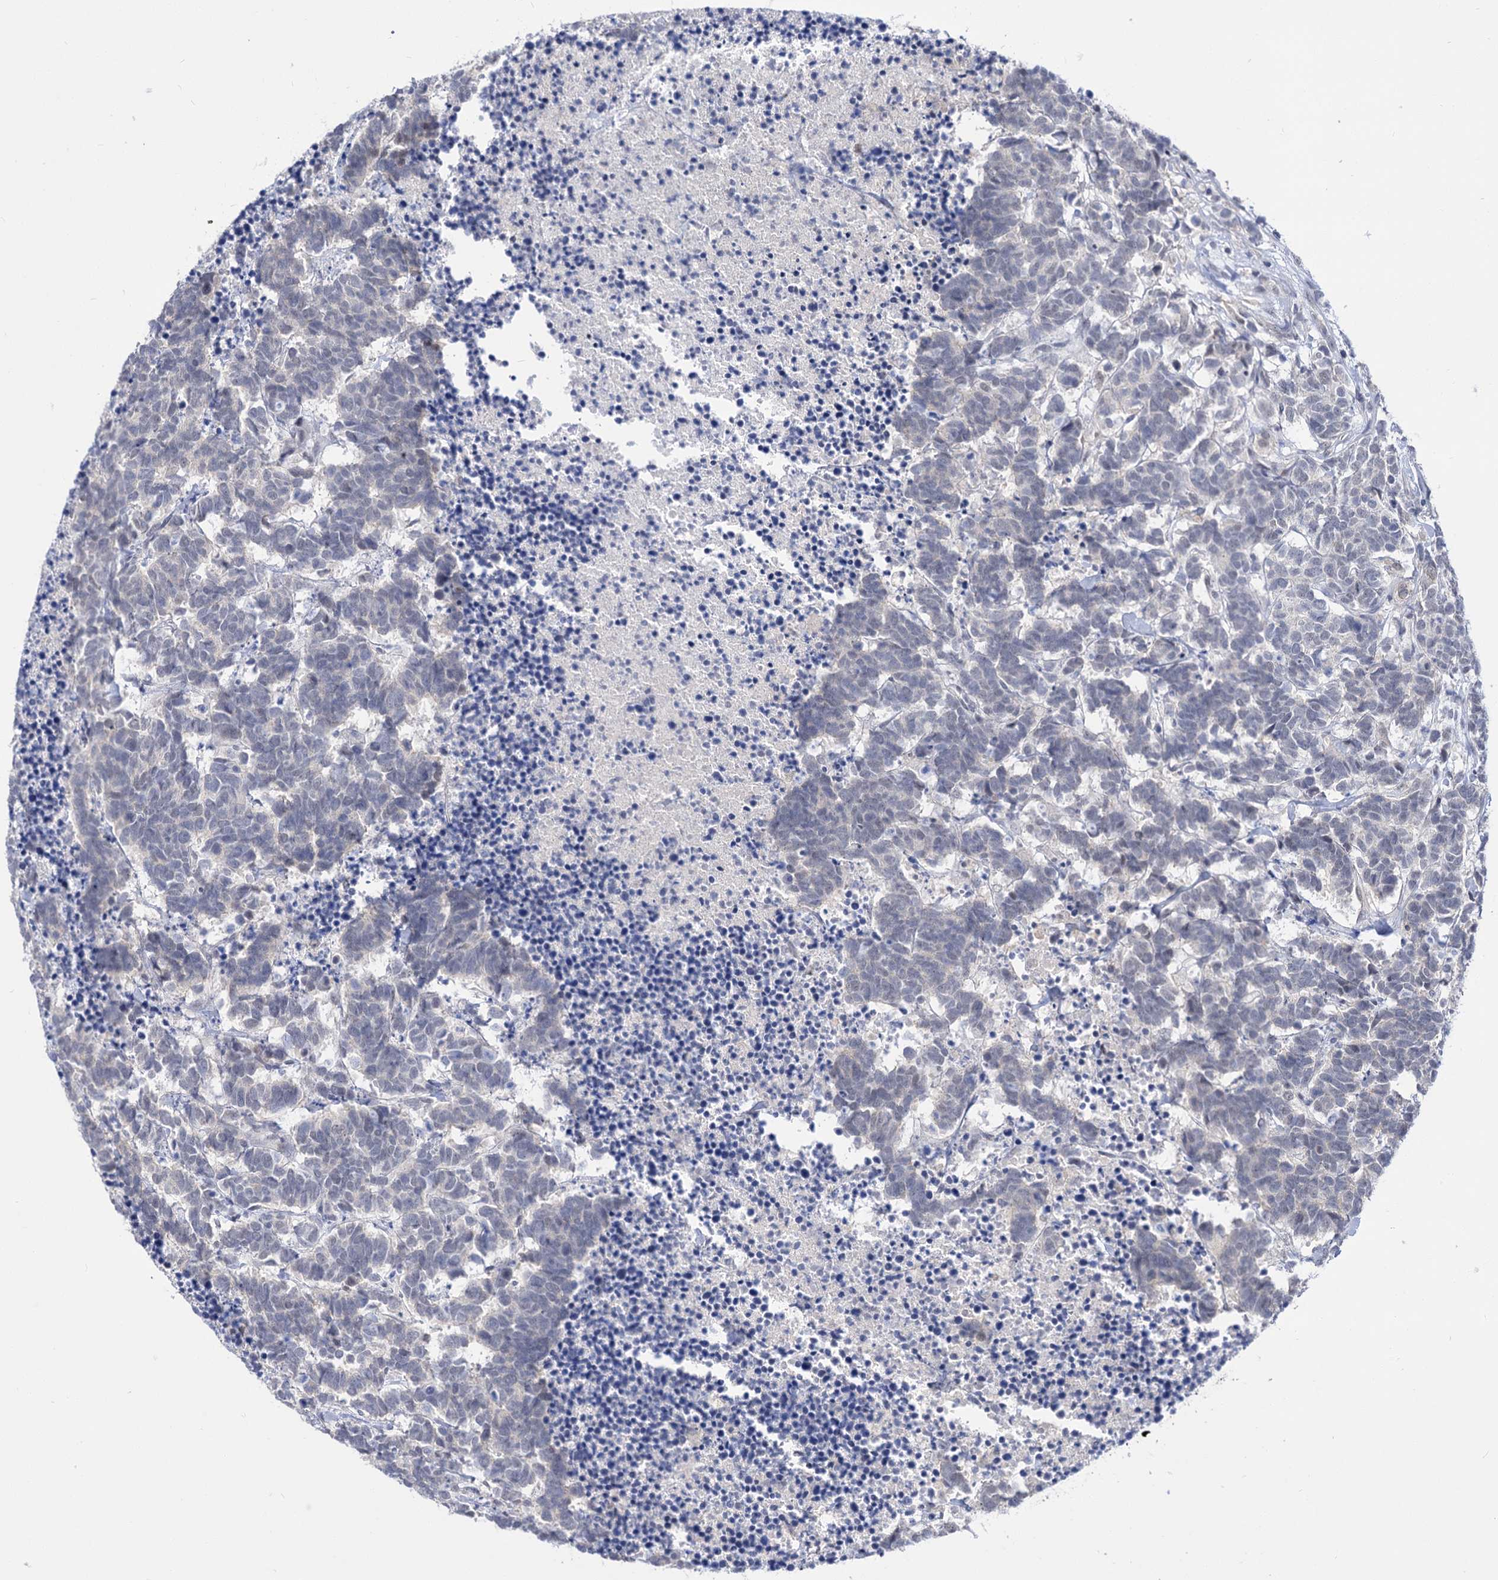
{"staining": {"intensity": "negative", "quantity": "none", "location": "none"}, "tissue": "carcinoid", "cell_type": "Tumor cells", "image_type": "cancer", "snomed": [{"axis": "morphology", "description": "Carcinoma, NOS"}, {"axis": "morphology", "description": "Carcinoid, malignant, NOS"}, {"axis": "topography", "description": "Urinary bladder"}], "caption": "Immunohistochemical staining of human malignant carcinoid reveals no significant expression in tumor cells. (Immunohistochemistry (ihc), brightfield microscopy, high magnification).", "gene": "NEK10", "patient": {"sex": "male", "age": 57}}